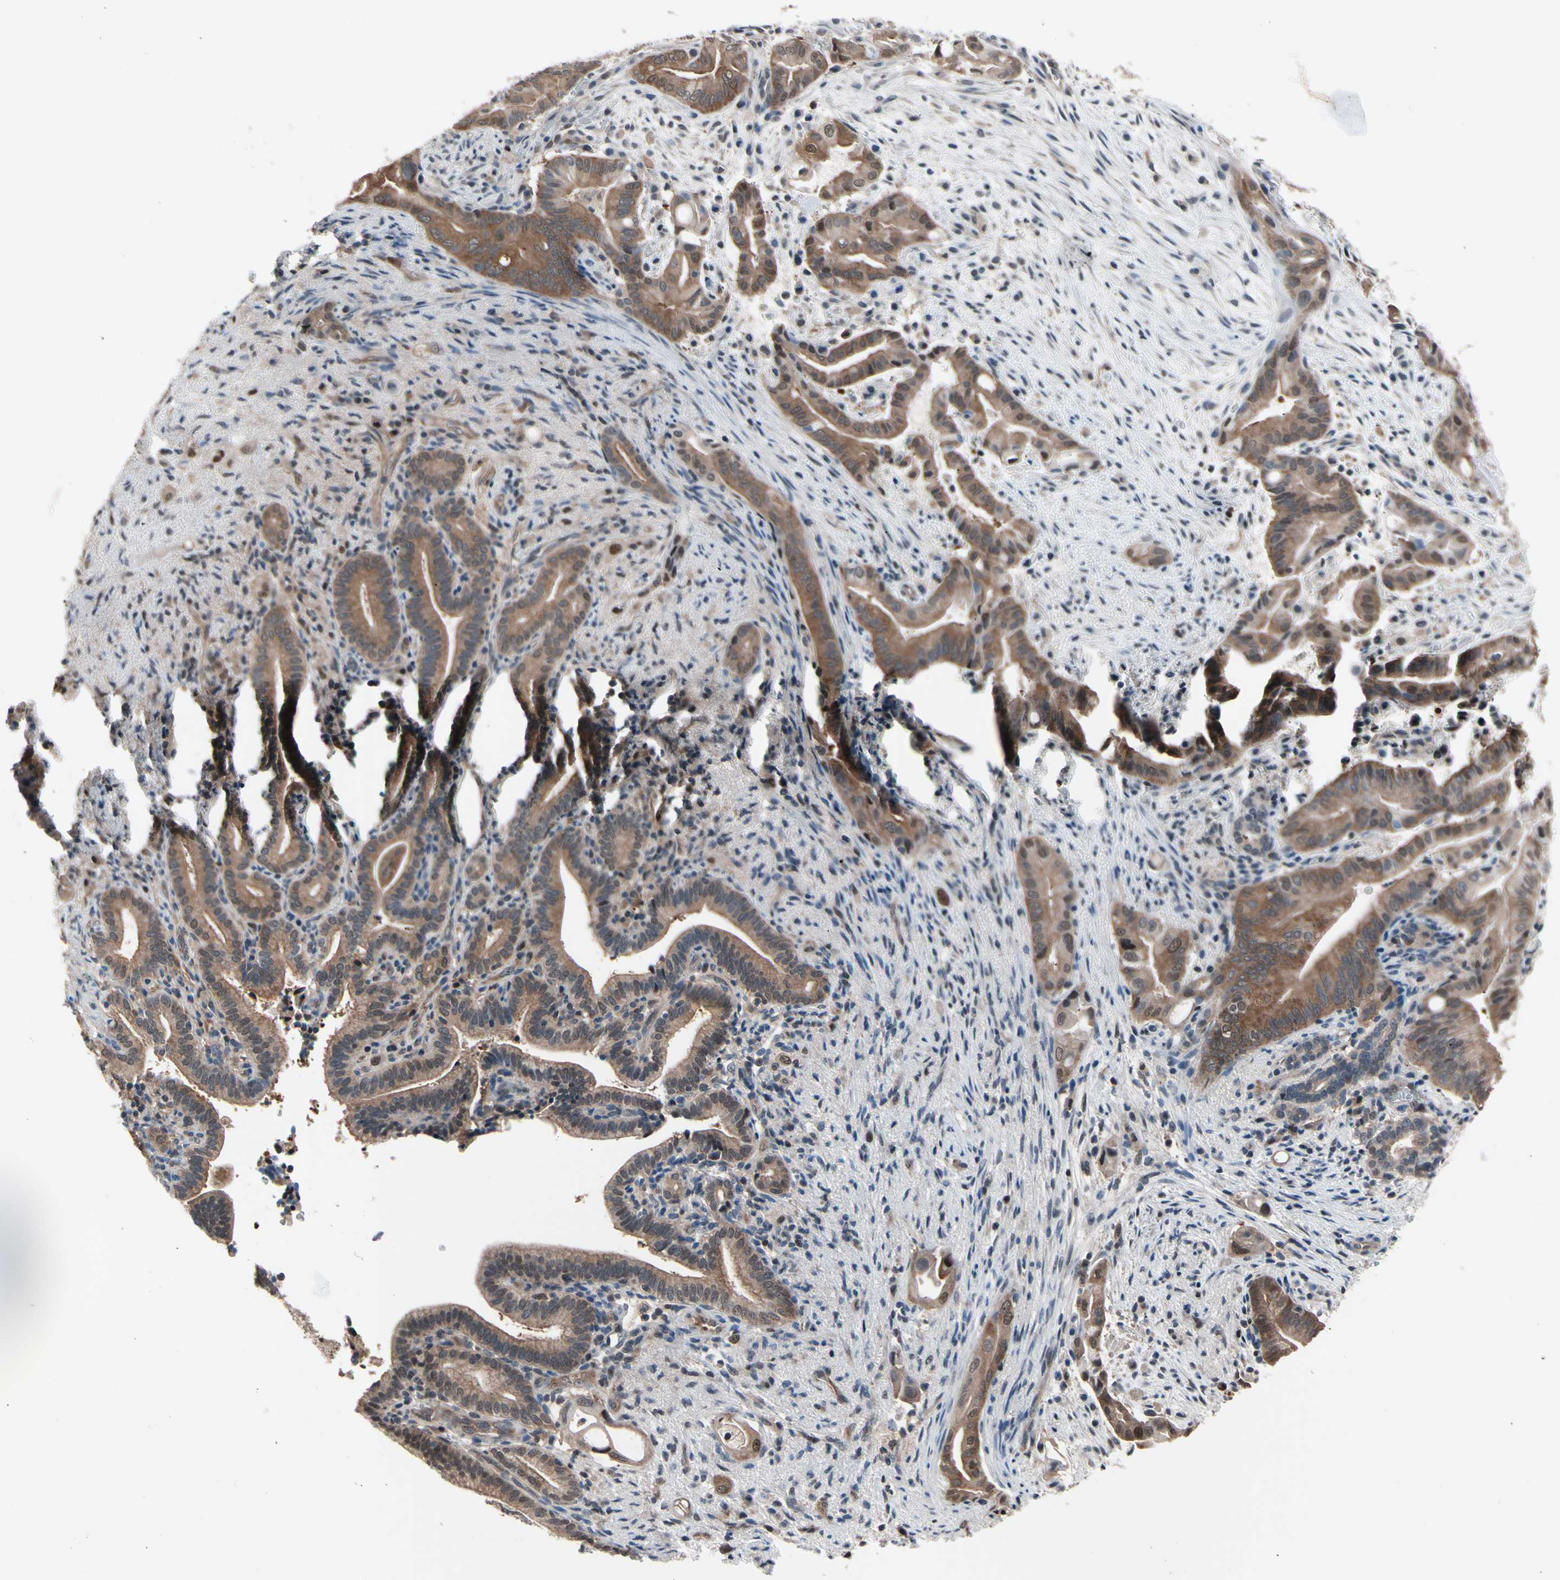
{"staining": {"intensity": "moderate", "quantity": ">75%", "location": "cytoplasmic/membranous,nuclear"}, "tissue": "liver cancer", "cell_type": "Tumor cells", "image_type": "cancer", "snomed": [{"axis": "morphology", "description": "Cholangiocarcinoma"}, {"axis": "topography", "description": "Liver"}], "caption": "A micrograph of liver cholangiocarcinoma stained for a protein exhibits moderate cytoplasmic/membranous and nuclear brown staining in tumor cells. The staining was performed using DAB, with brown indicating positive protein expression. Nuclei are stained blue with hematoxylin.", "gene": "PSMA2", "patient": {"sex": "female", "age": 68}}